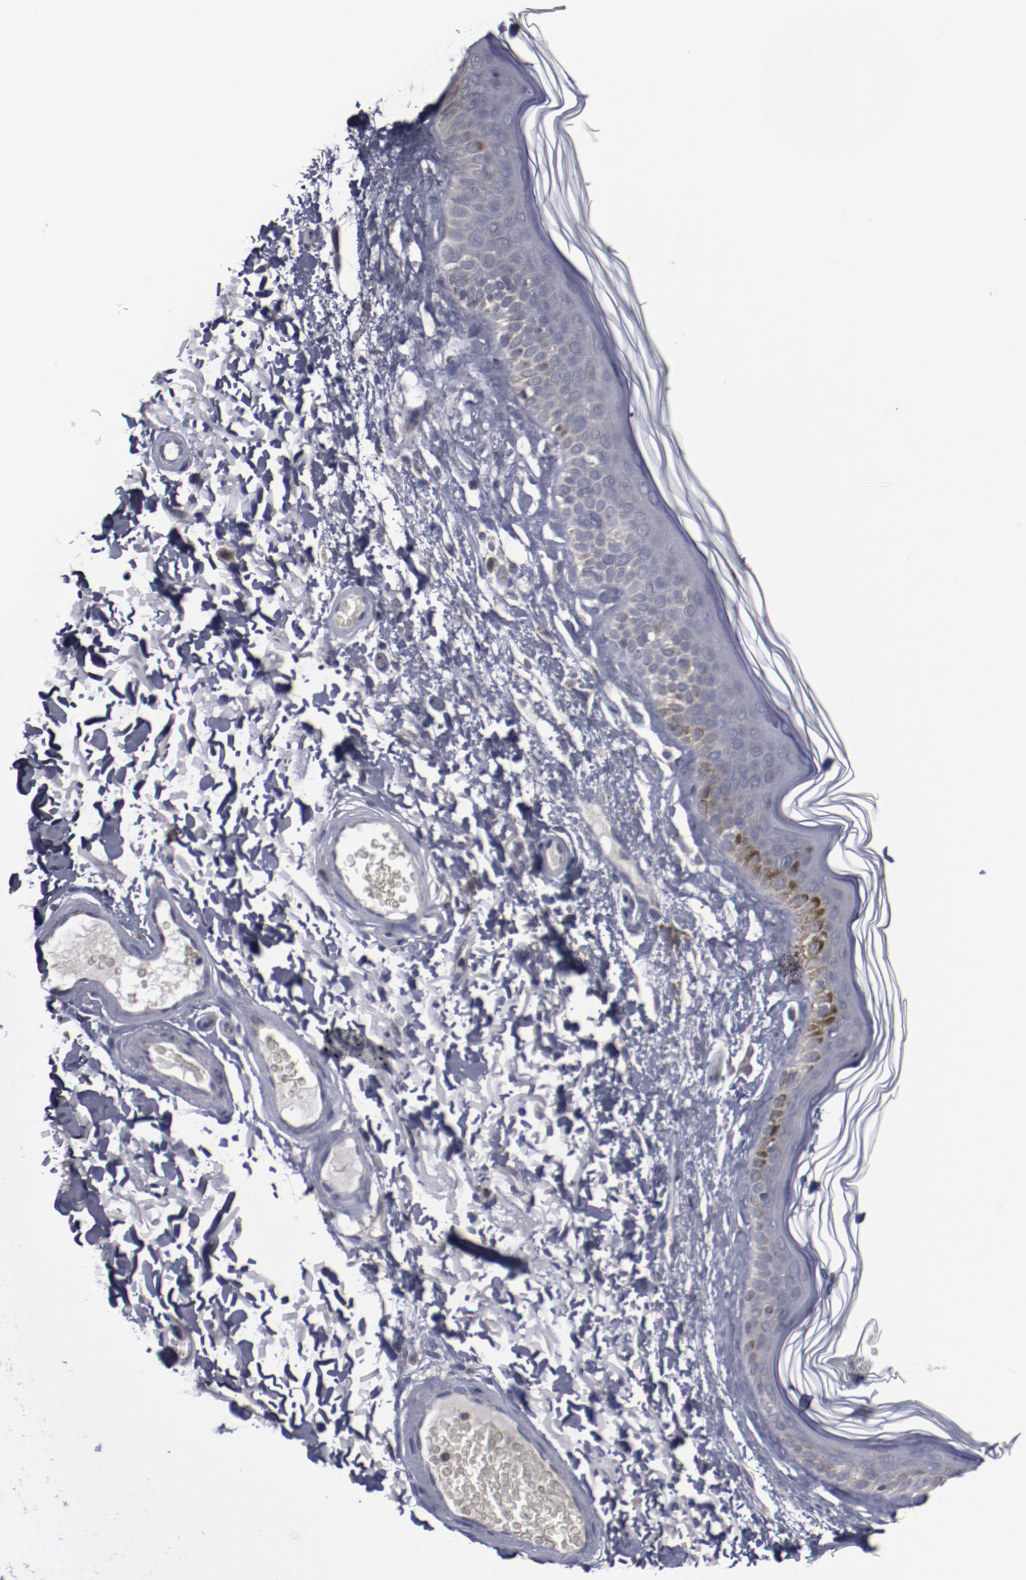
{"staining": {"intensity": "negative", "quantity": "none", "location": "none"}, "tissue": "skin", "cell_type": "Fibroblasts", "image_type": "normal", "snomed": [{"axis": "morphology", "description": "Normal tissue, NOS"}, {"axis": "topography", "description": "Skin"}], "caption": "High power microscopy histopathology image of an immunohistochemistry (IHC) micrograph of unremarkable skin, revealing no significant expression in fibroblasts.", "gene": "MYOM2", "patient": {"sex": "male", "age": 63}}